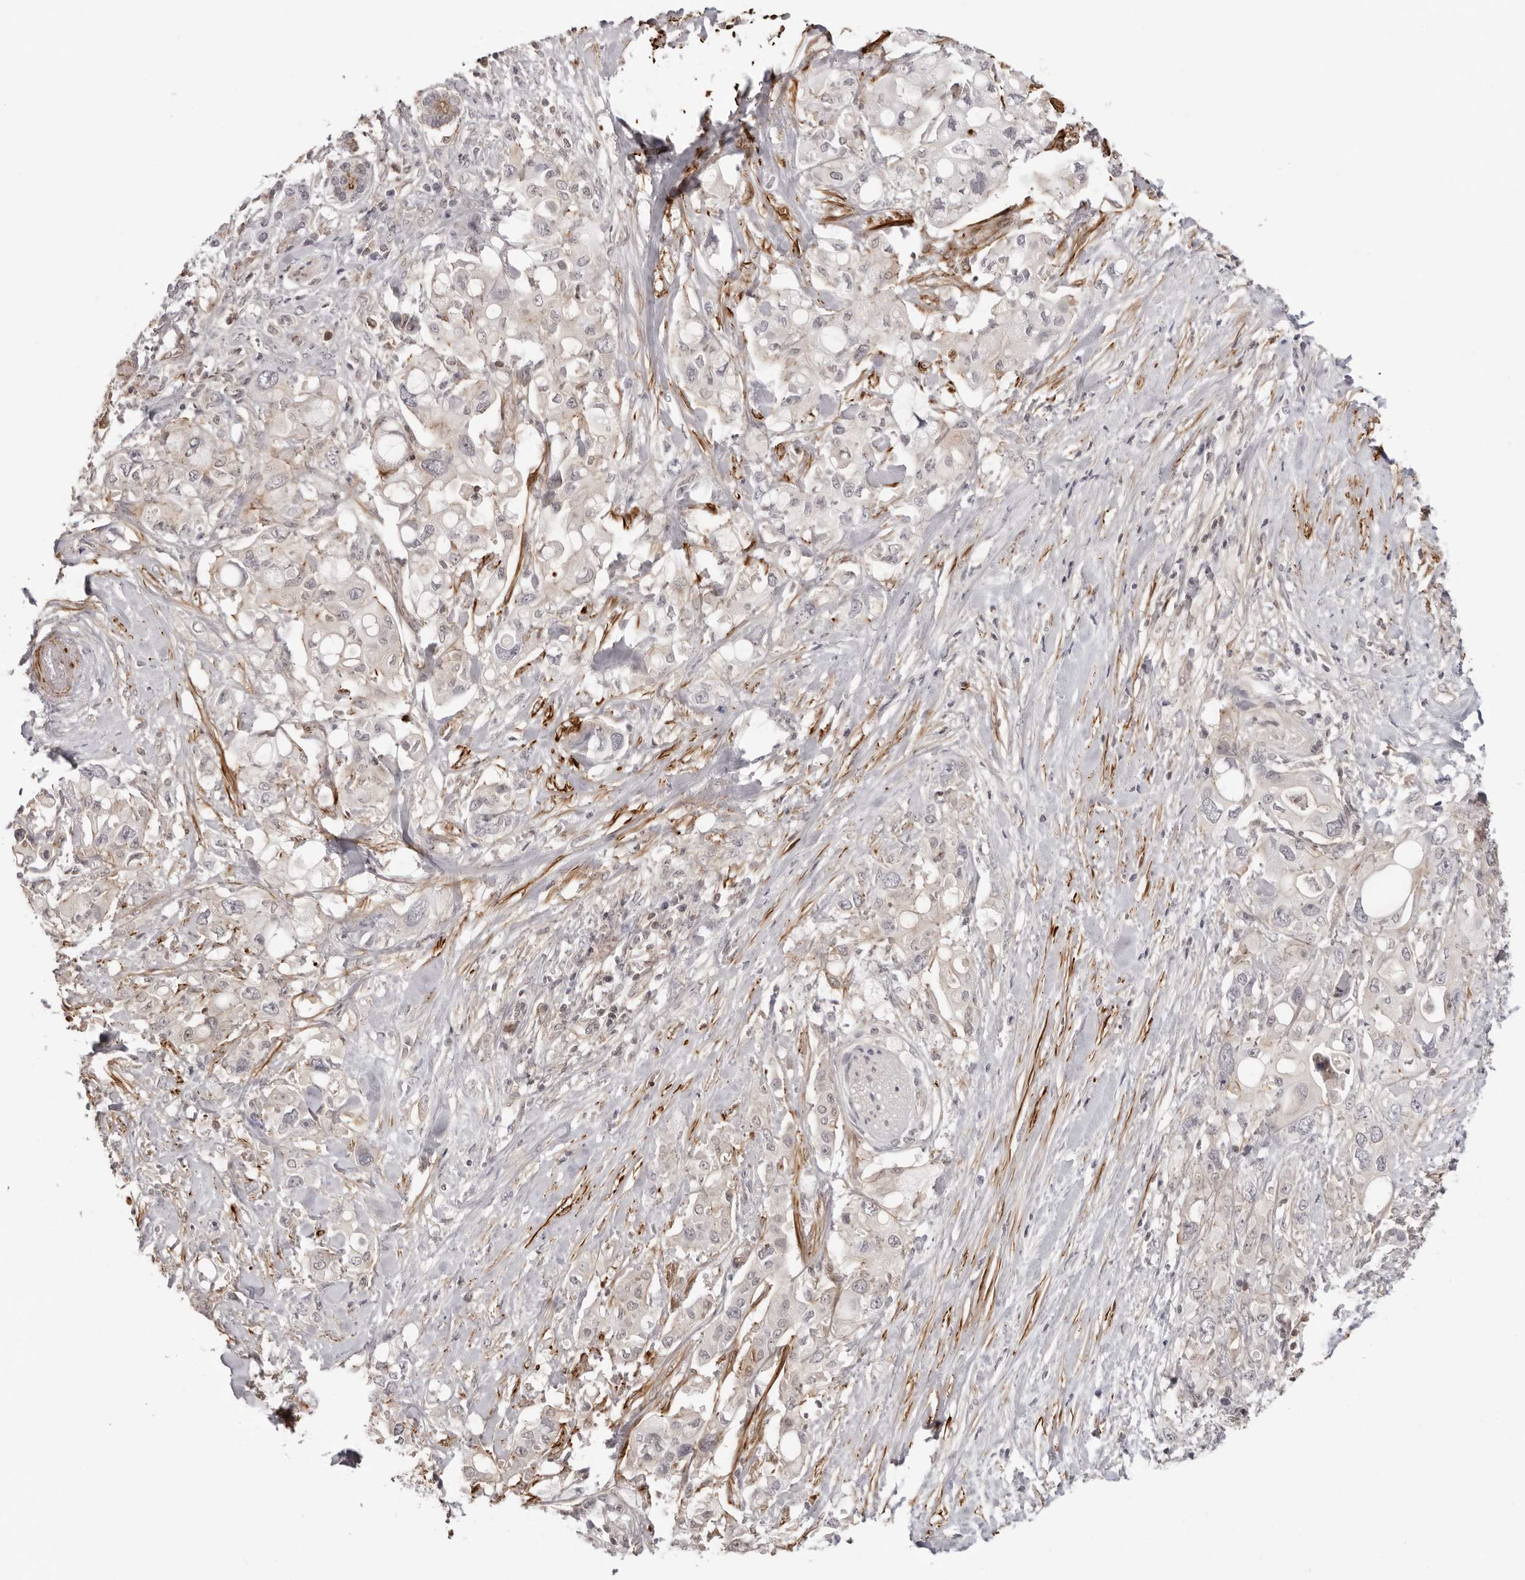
{"staining": {"intensity": "negative", "quantity": "none", "location": "none"}, "tissue": "pancreatic cancer", "cell_type": "Tumor cells", "image_type": "cancer", "snomed": [{"axis": "morphology", "description": "Adenocarcinoma, NOS"}, {"axis": "topography", "description": "Pancreas"}], "caption": "Immunohistochemistry of pancreatic cancer (adenocarcinoma) demonstrates no expression in tumor cells.", "gene": "UNK", "patient": {"sex": "female", "age": 56}}